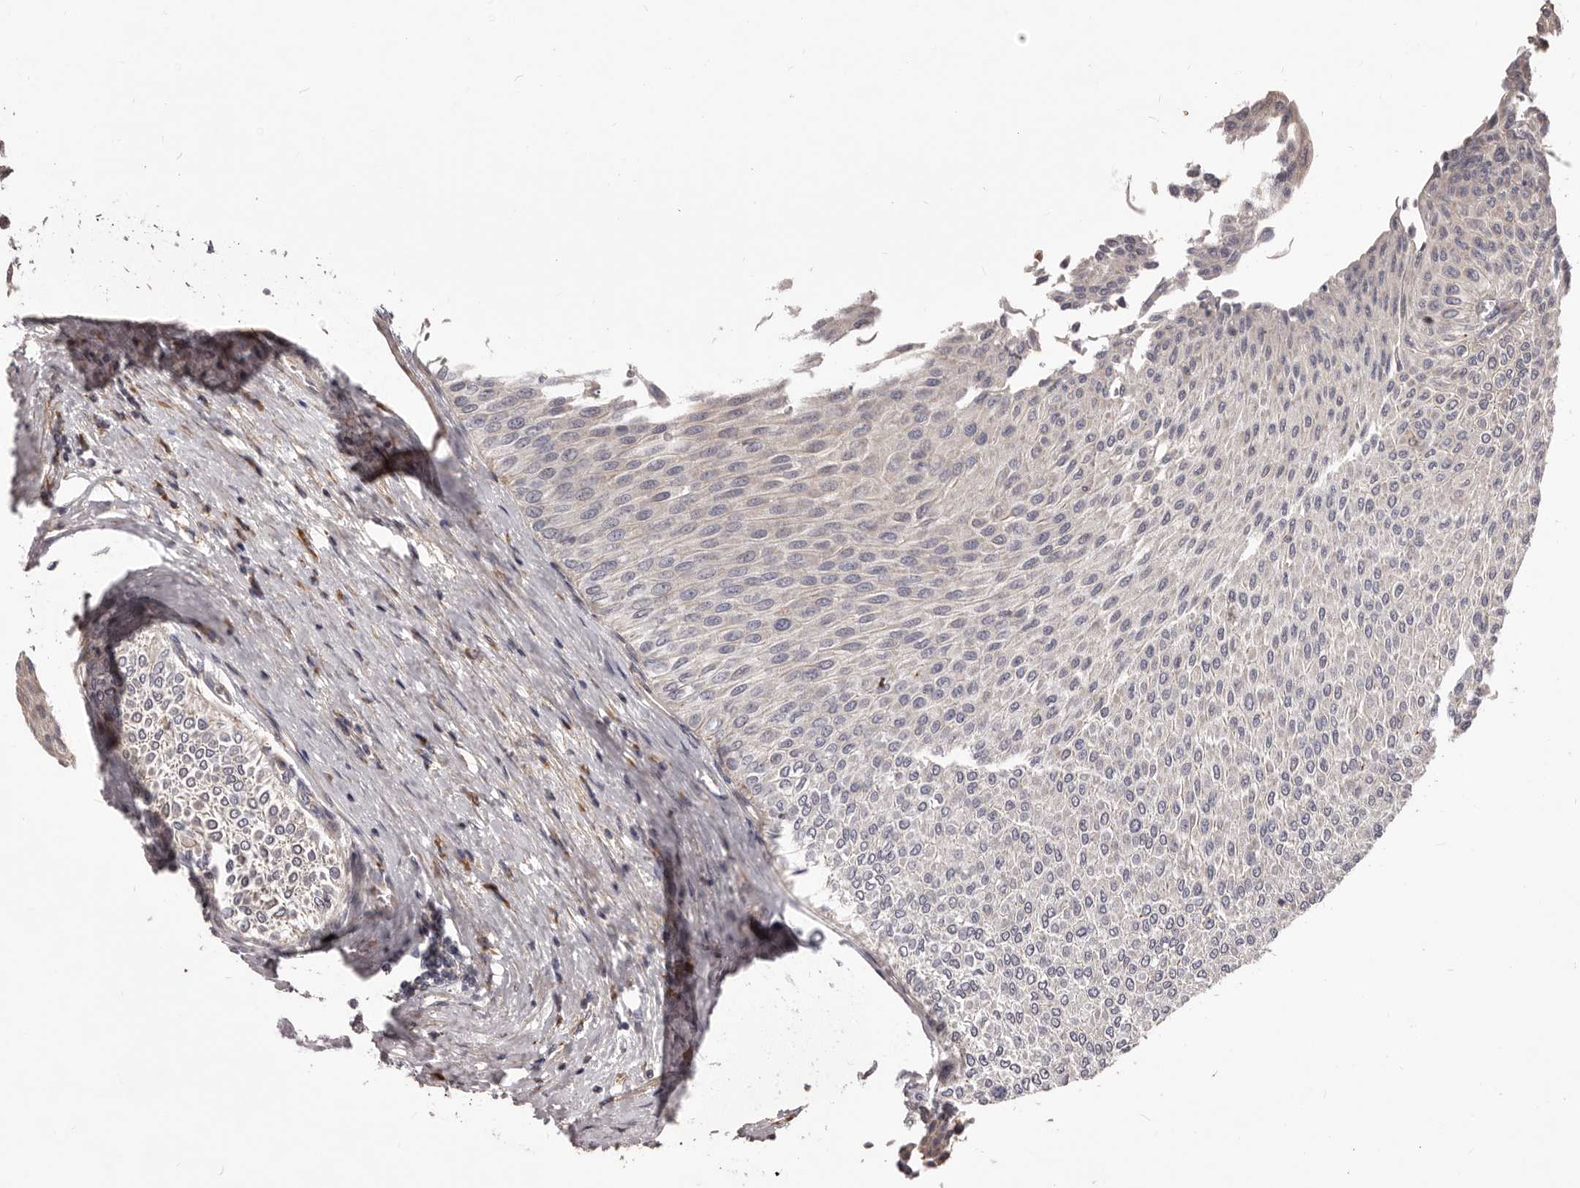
{"staining": {"intensity": "negative", "quantity": "none", "location": "none"}, "tissue": "urothelial cancer", "cell_type": "Tumor cells", "image_type": "cancer", "snomed": [{"axis": "morphology", "description": "Urothelial carcinoma, Low grade"}, {"axis": "topography", "description": "Urinary bladder"}], "caption": "IHC of urothelial carcinoma (low-grade) demonstrates no expression in tumor cells.", "gene": "ALPK1", "patient": {"sex": "male", "age": 78}}